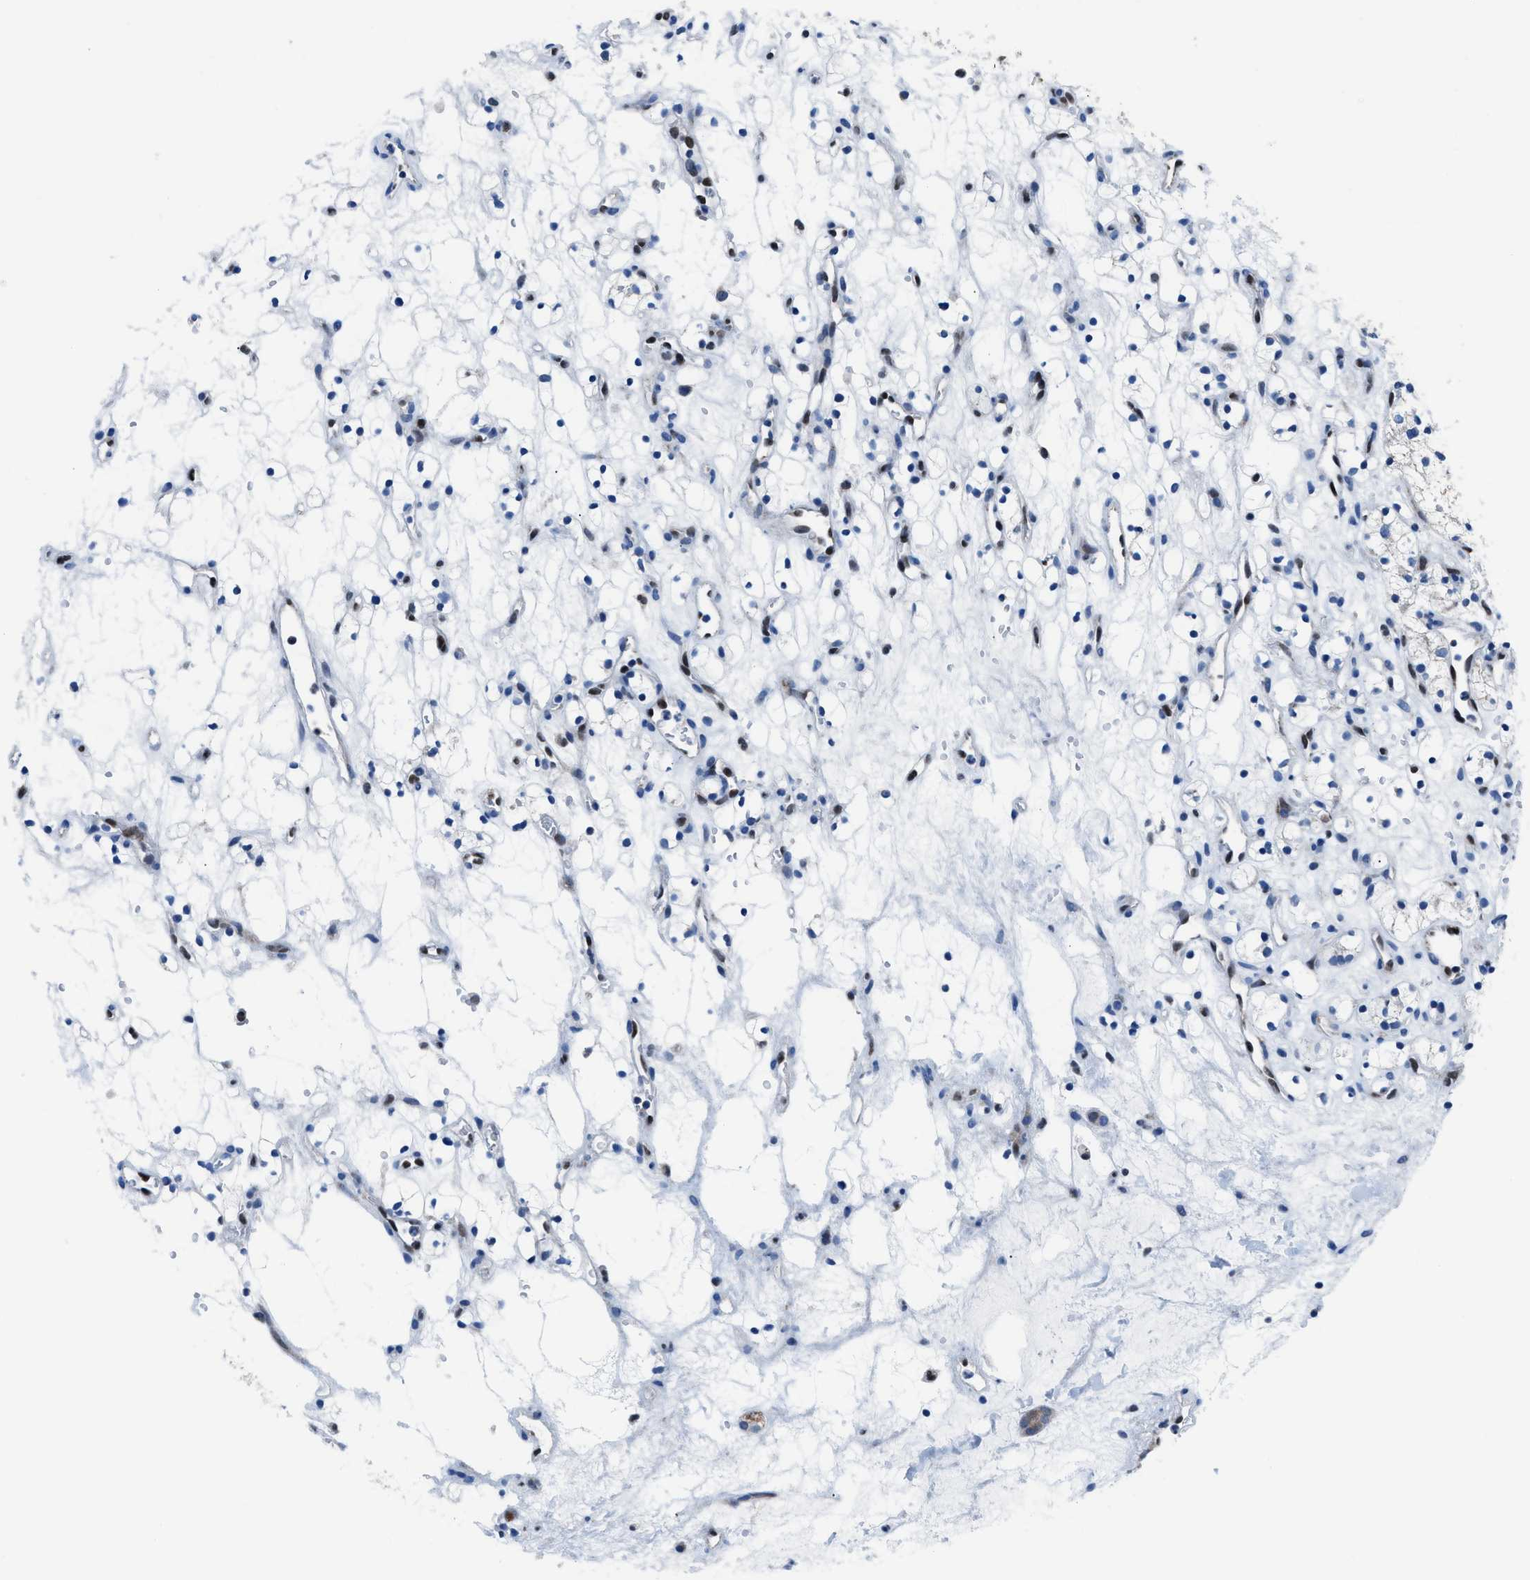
{"staining": {"intensity": "negative", "quantity": "none", "location": "none"}, "tissue": "renal cancer", "cell_type": "Tumor cells", "image_type": "cancer", "snomed": [{"axis": "morphology", "description": "Adenocarcinoma, NOS"}, {"axis": "topography", "description": "Kidney"}], "caption": "Immunohistochemistry image of human adenocarcinoma (renal) stained for a protein (brown), which displays no staining in tumor cells.", "gene": "LMO2", "patient": {"sex": "female", "age": 60}}